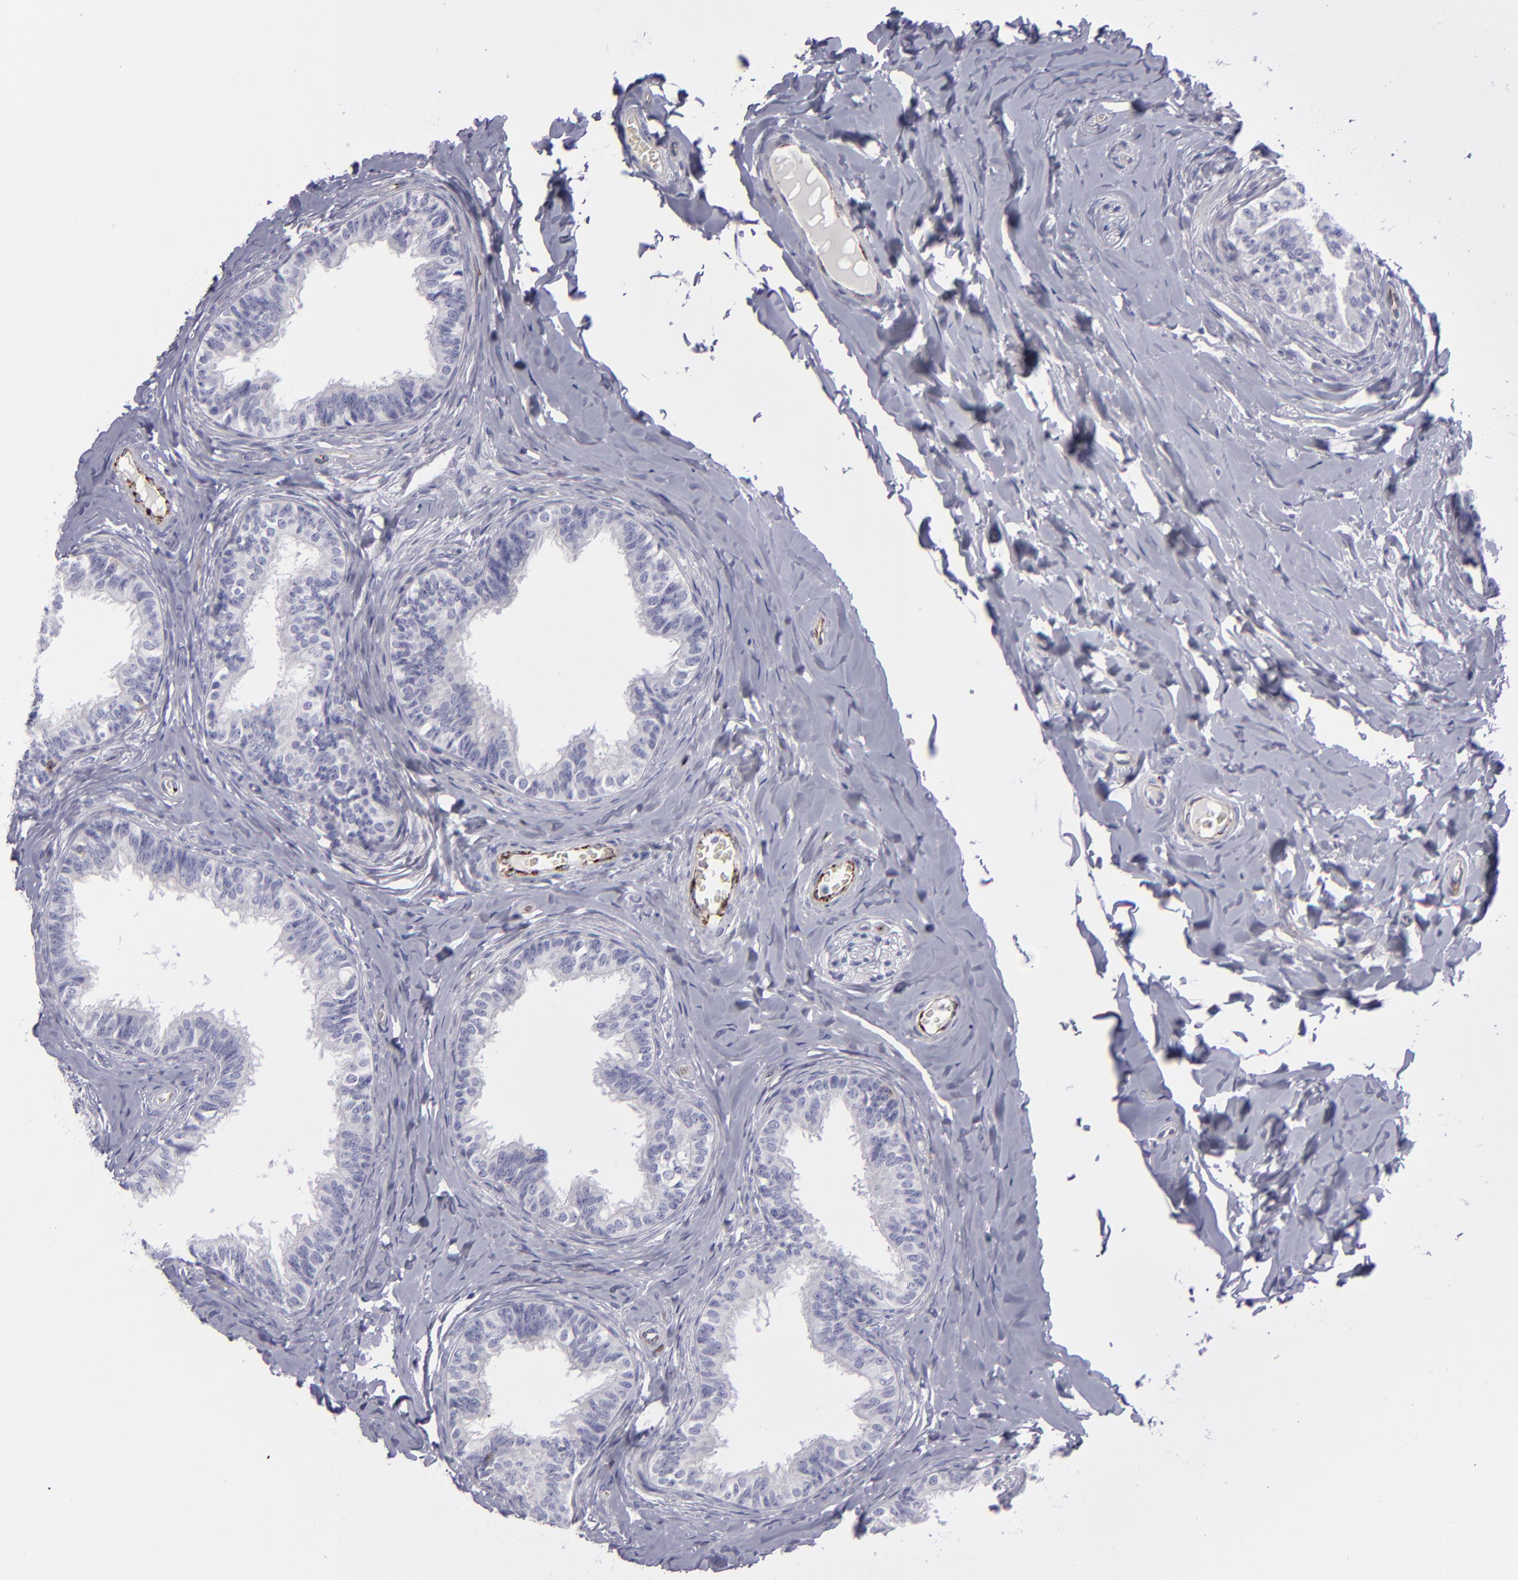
{"staining": {"intensity": "negative", "quantity": "none", "location": "none"}, "tissue": "epididymis", "cell_type": "Glandular cells", "image_type": "normal", "snomed": [{"axis": "morphology", "description": "Normal tissue, NOS"}, {"axis": "topography", "description": "Soft tissue"}, {"axis": "topography", "description": "Epididymis"}], "caption": "There is no significant staining in glandular cells of epididymis.", "gene": "CD27", "patient": {"sex": "male", "age": 26}}